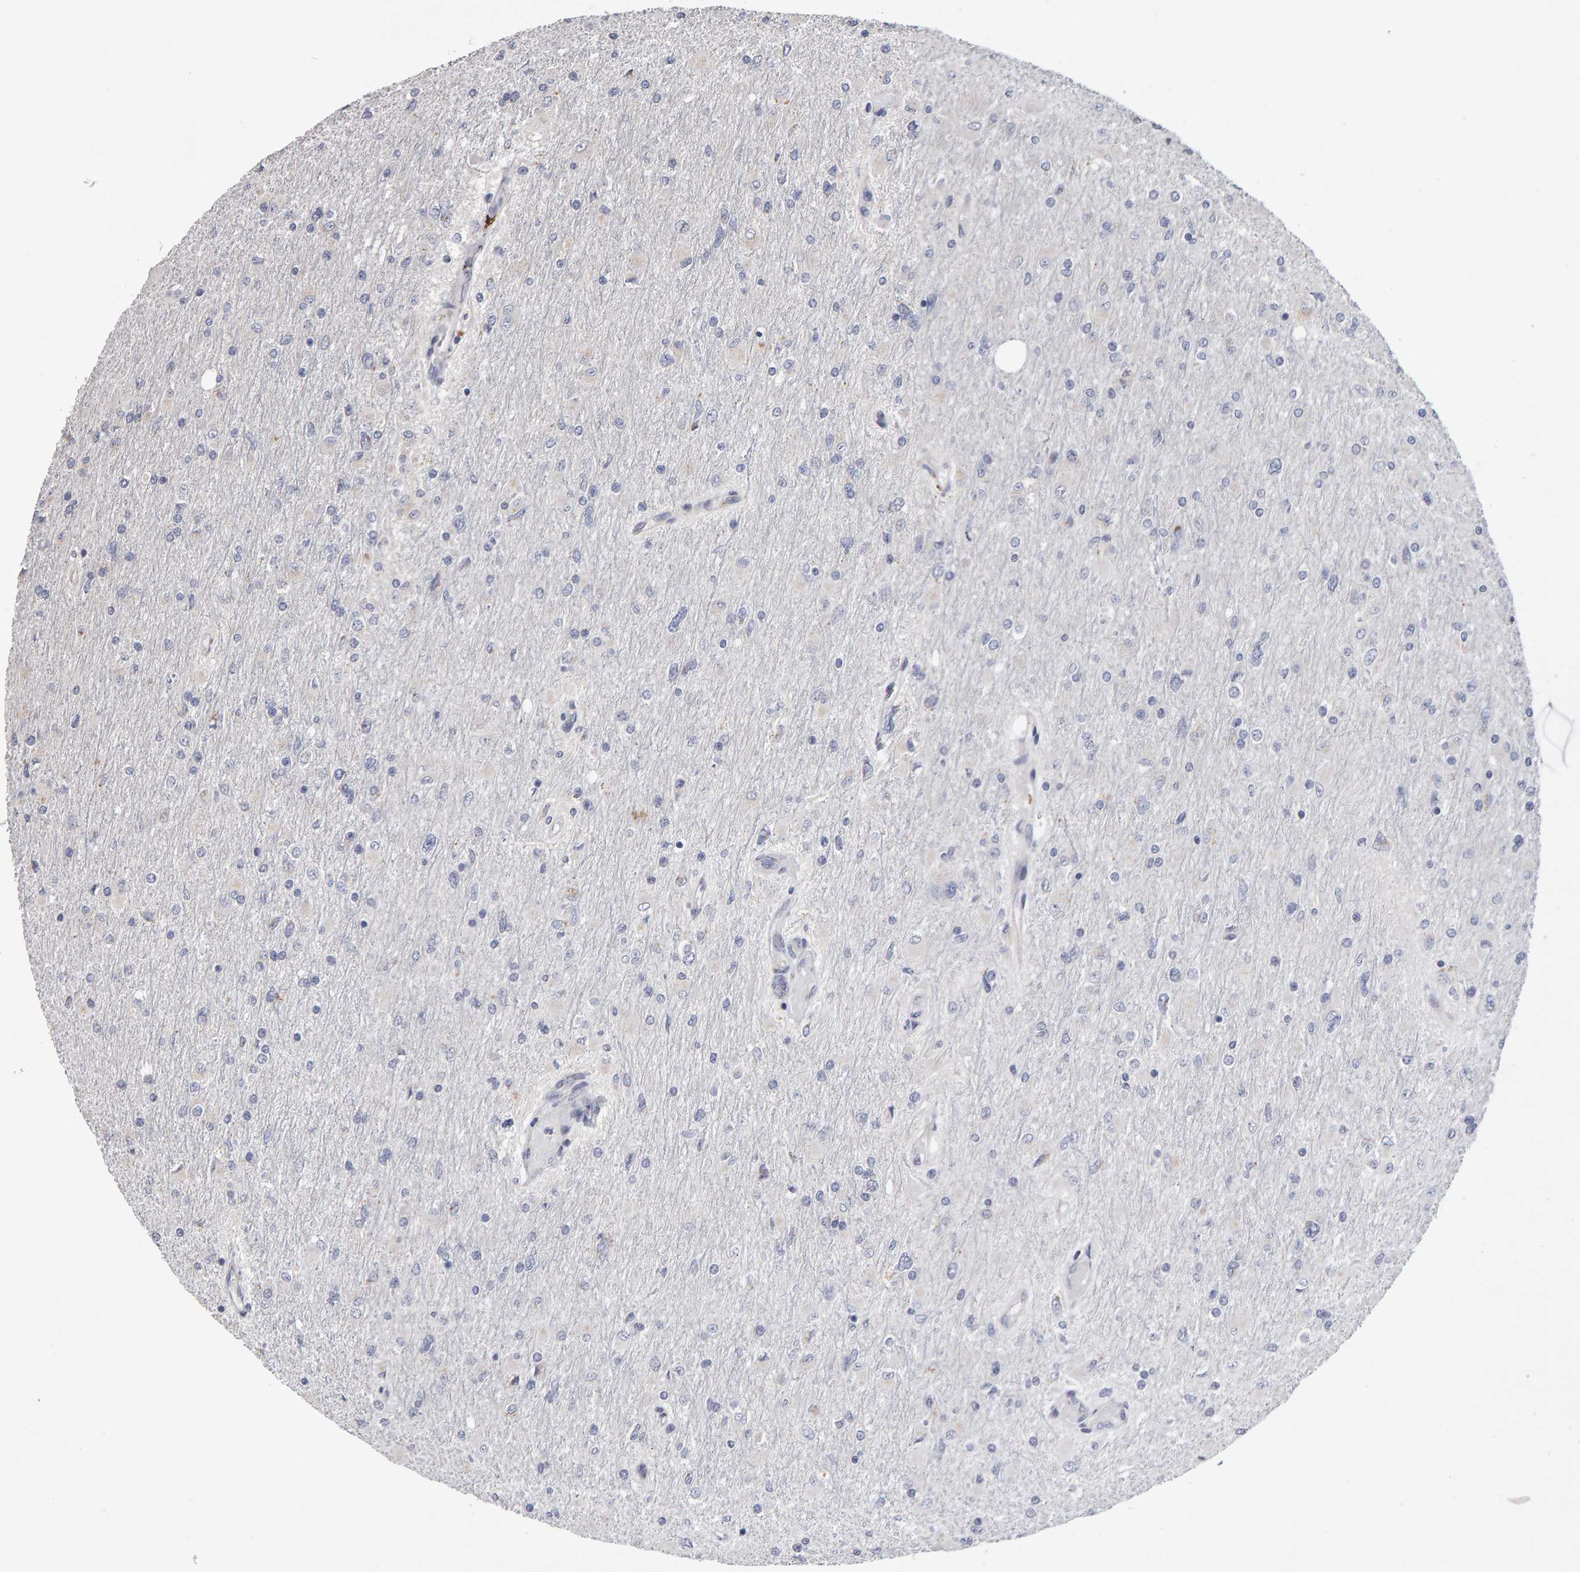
{"staining": {"intensity": "negative", "quantity": "none", "location": "none"}, "tissue": "glioma", "cell_type": "Tumor cells", "image_type": "cancer", "snomed": [{"axis": "morphology", "description": "Glioma, malignant, High grade"}, {"axis": "topography", "description": "Cerebral cortex"}], "caption": "The immunohistochemistry (IHC) image has no significant positivity in tumor cells of malignant glioma (high-grade) tissue.", "gene": "CANT1", "patient": {"sex": "female", "age": 36}}